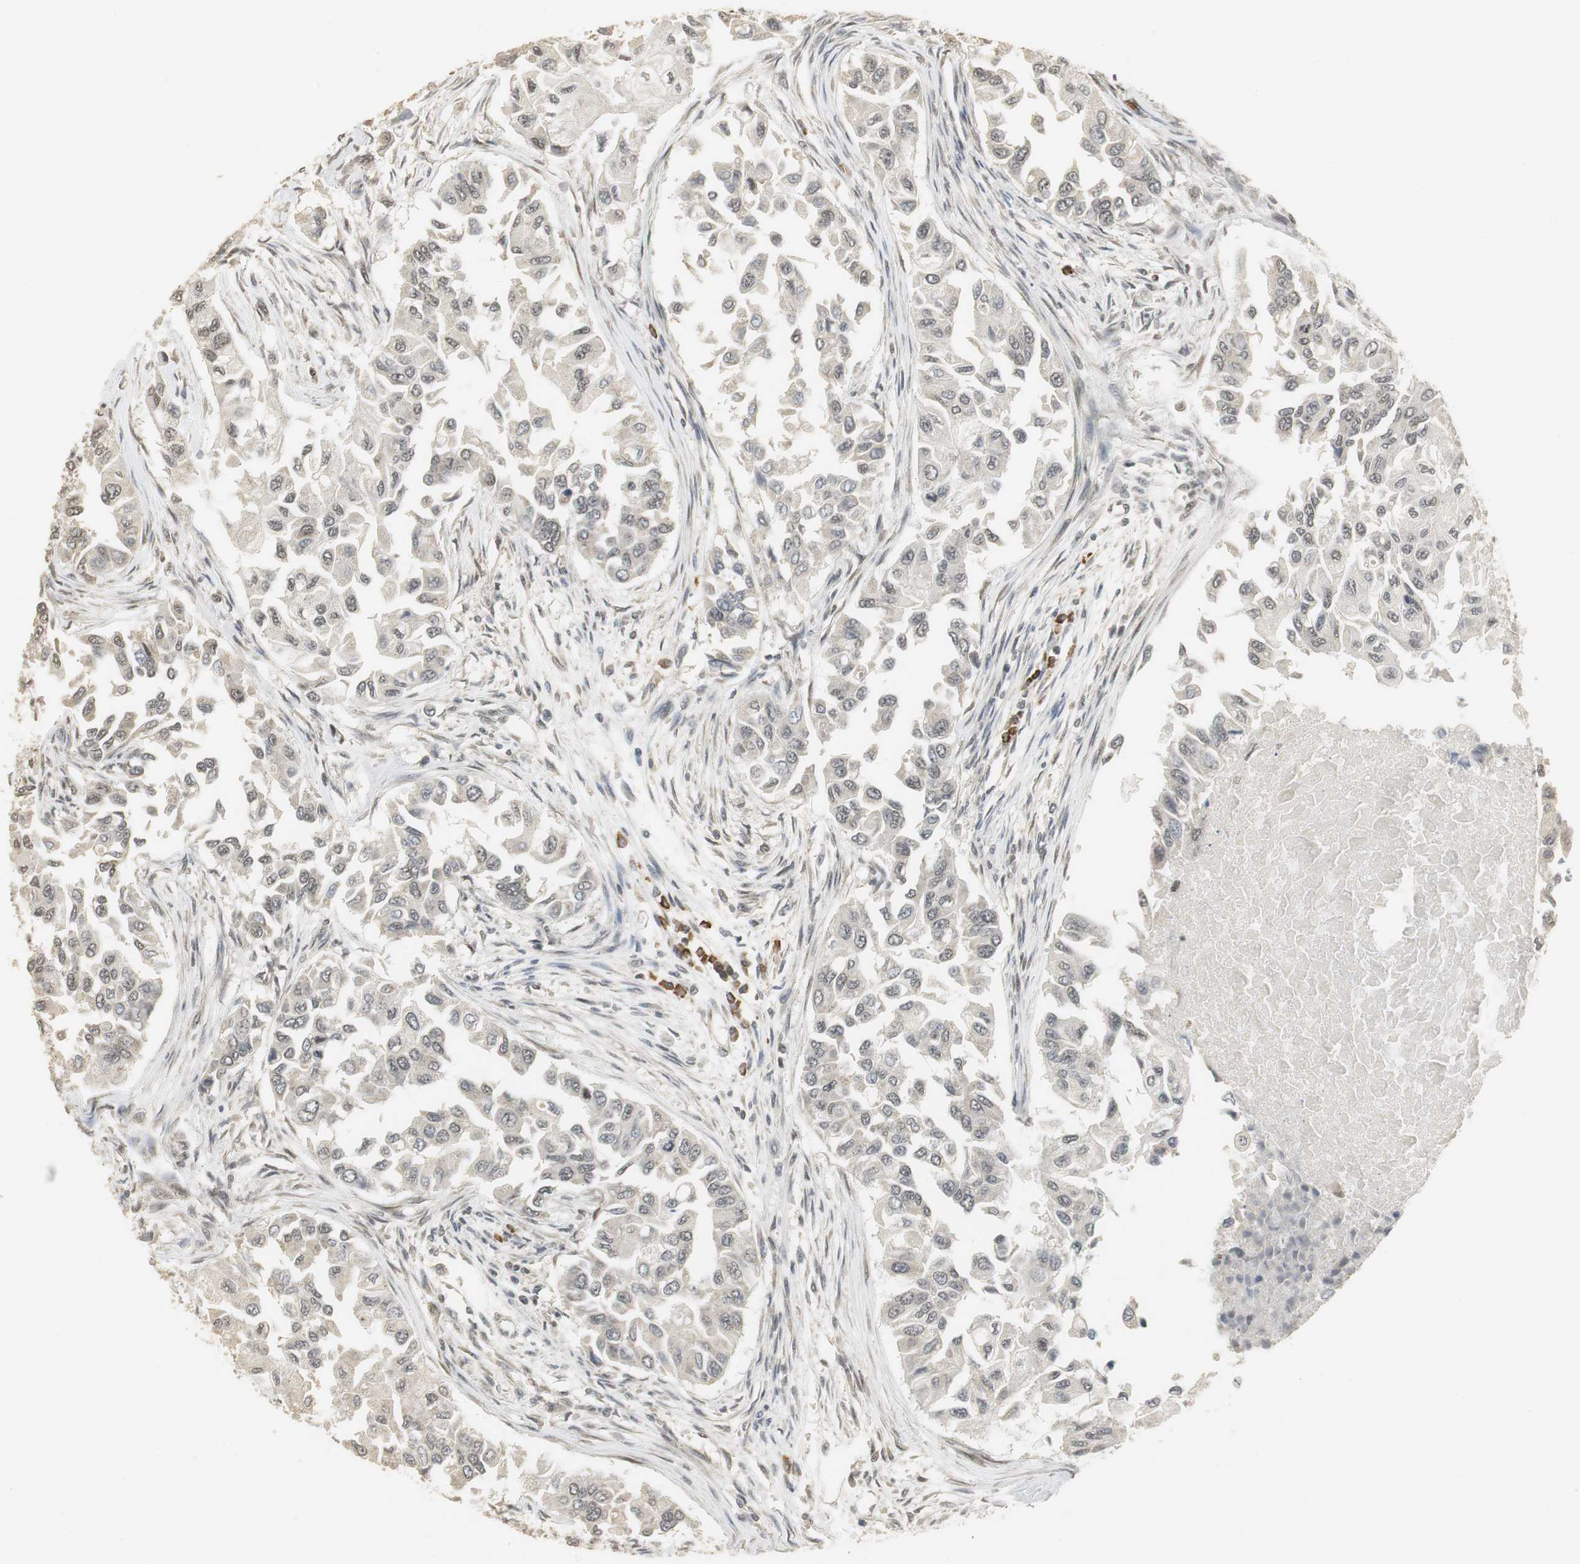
{"staining": {"intensity": "negative", "quantity": "none", "location": "none"}, "tissue": "breast cancer", "cell_type": "Tumor cells", "image_type": "cancer", "snomed": [{"axis": "morphology", "description": "Normal tissue, NOS"}, {"axis": "morphology", "description": "Duct carcinoma"}, {"axis": "topography", "description": "Breast"}], "caption": "A photomicrograph of human breast cancer (invasive ductal carcinoma) is negative for staining in tumor cells.", "gene": "ELOA", "patient": {"sex": "female", "age": 49}}